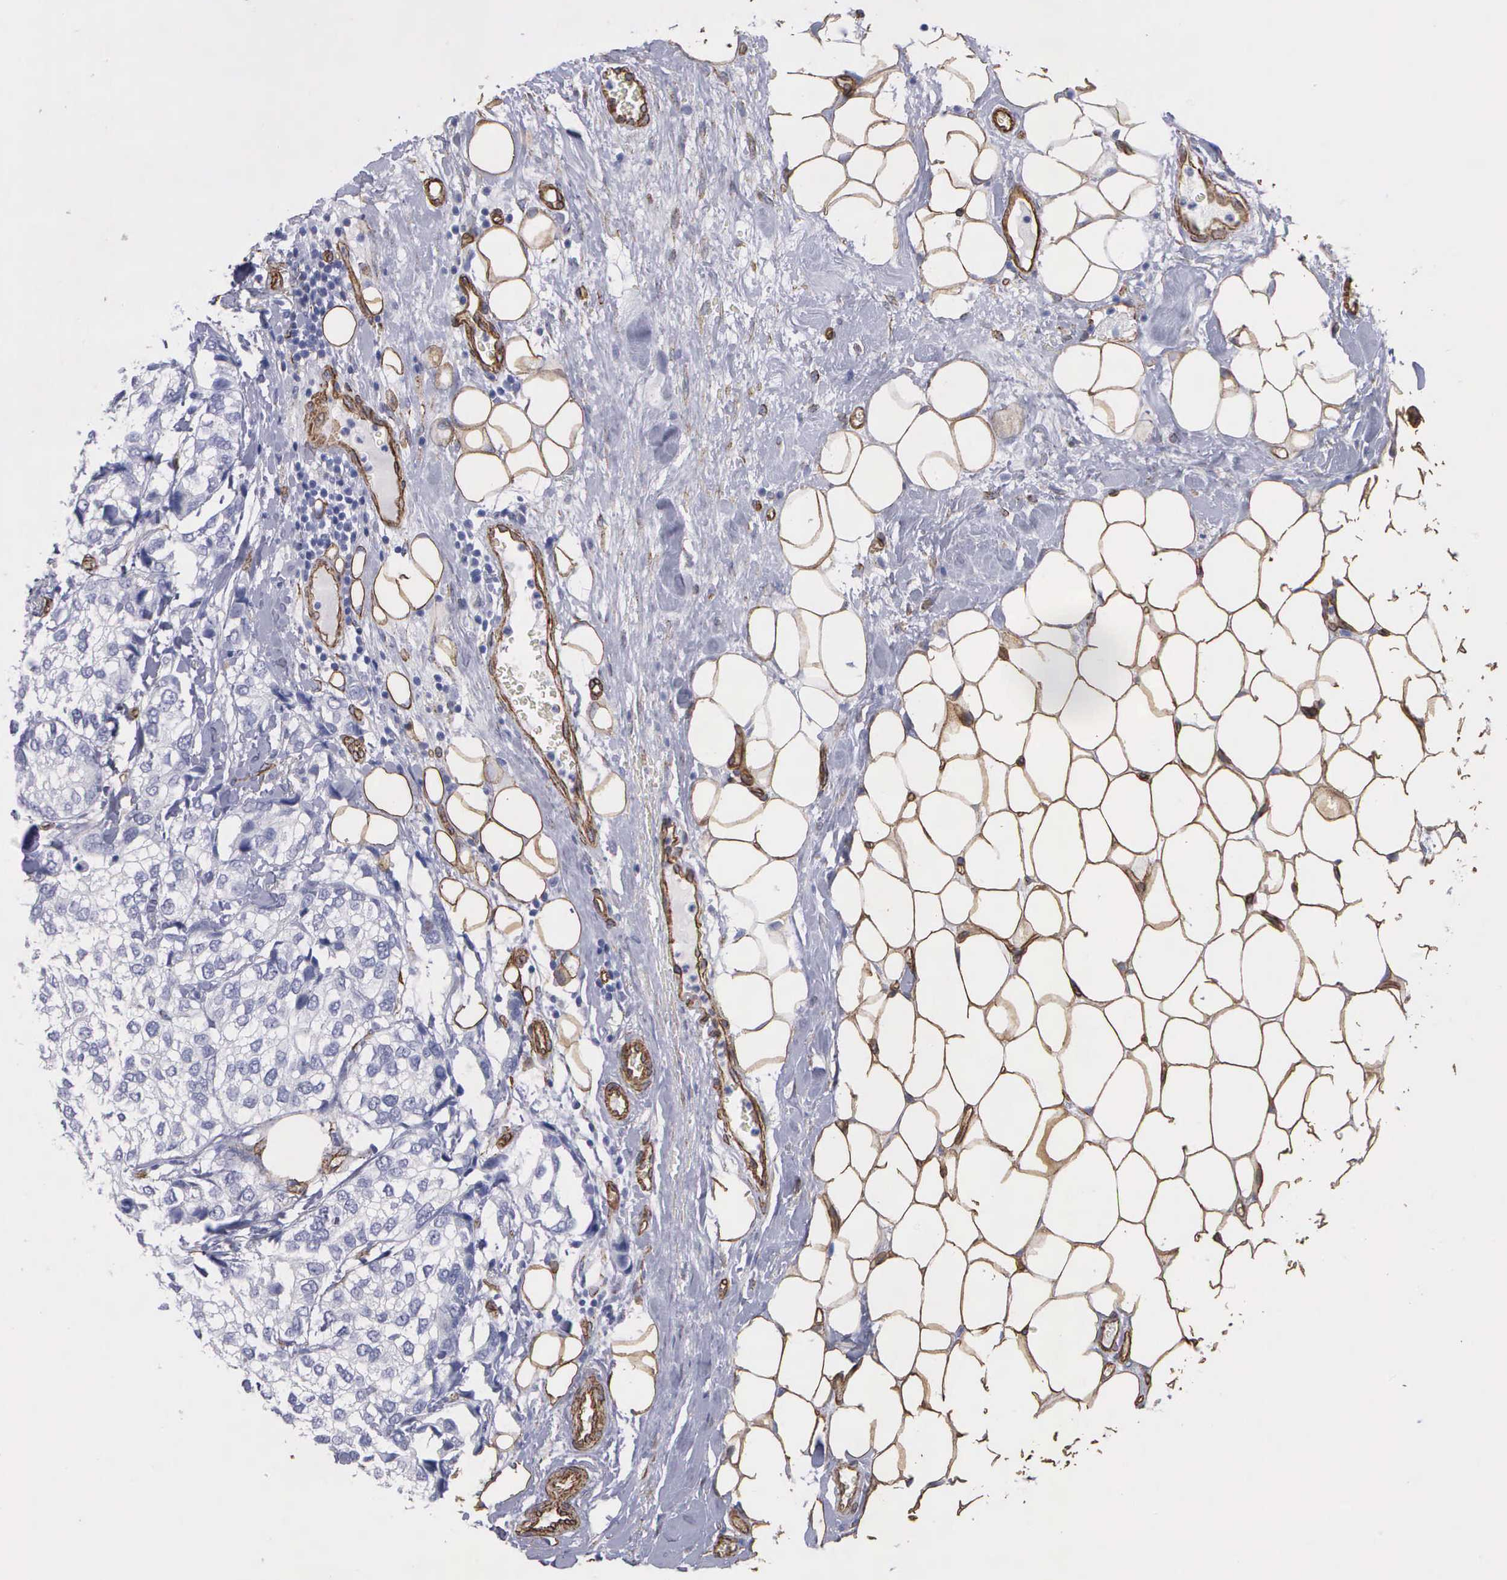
{"staining": {"intensity": "negative", "quantity": "none", "location": "none"}, "tissue": "breast cancer", "cell_type": "Tumor cells", "image_type": "cancer", "snomed": [{"axis": "morphology", "description": "Duct carcinoma"}, {"axis": "topography", "description": "Breast"}], "caption": "Breast cancer (intraductal carcinoma) was stained to show a protein in brown. There is no significant expression in tumor cells.", "gene": "MAGEB10", "patient": {"sex": "female", "age": 68}}